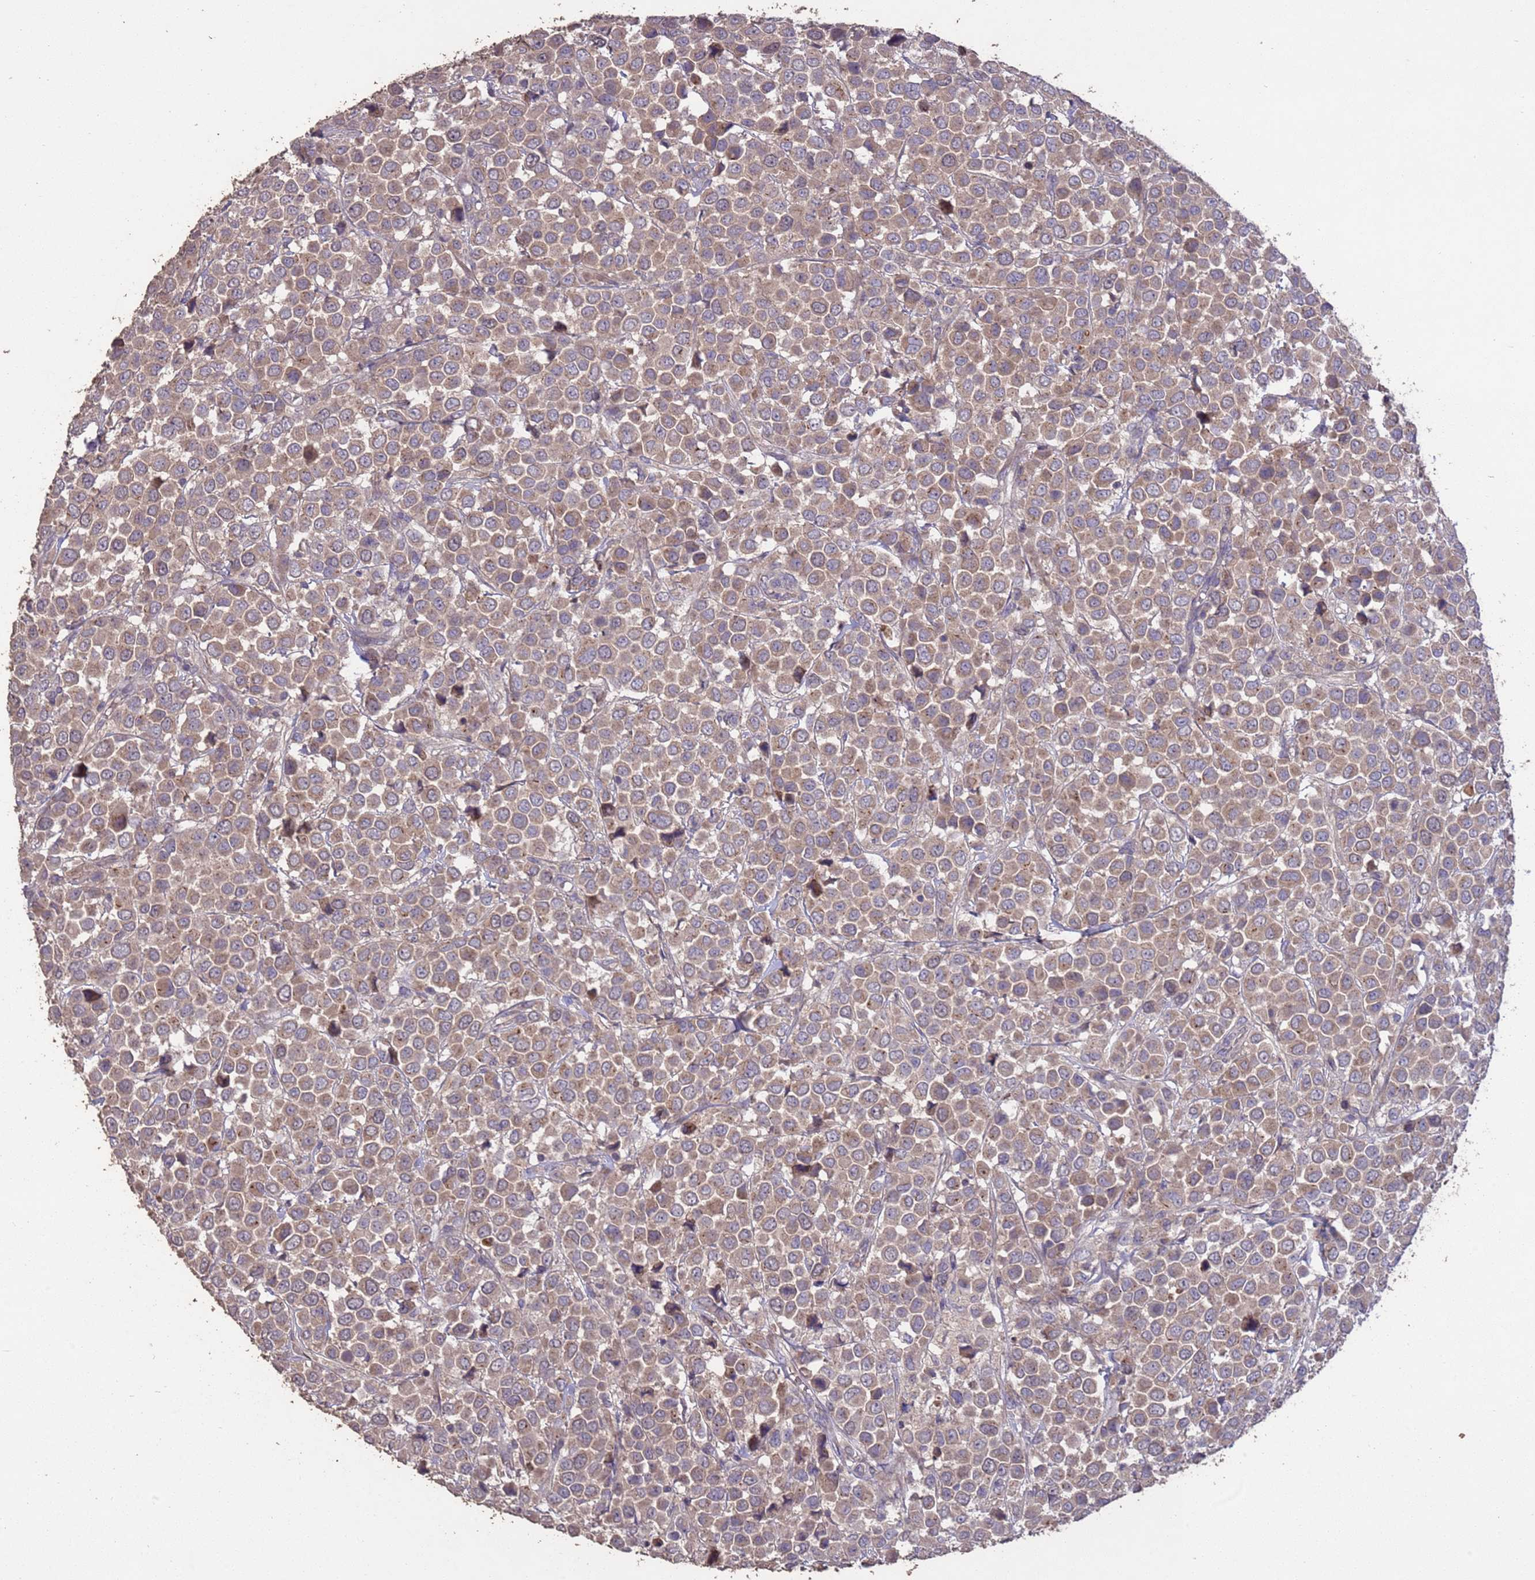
{"staining": {"intensity": "moderate", "quantity": ">75%", "location": "cytoplasmic/membranous"}, "tissue": "breast cancer", "cell_type": "Tumor cells", "image_type": "cancer", "snomed": [{"axis": "morphology", "description": "Duct carcinoma"}, {"axis": "topography", "description": "Breast"}], "caption": "Moderate cytoplasmic/membranous protein expression is present in about >75% of tumor cells in breast cancer. The protein is stained brown, and the nuclei are stained in blue (DAB IHC with brightfield microscopy, high magnification).", "gene": "SLC9B2", "patient": {"sex": "female", "age": 61}}